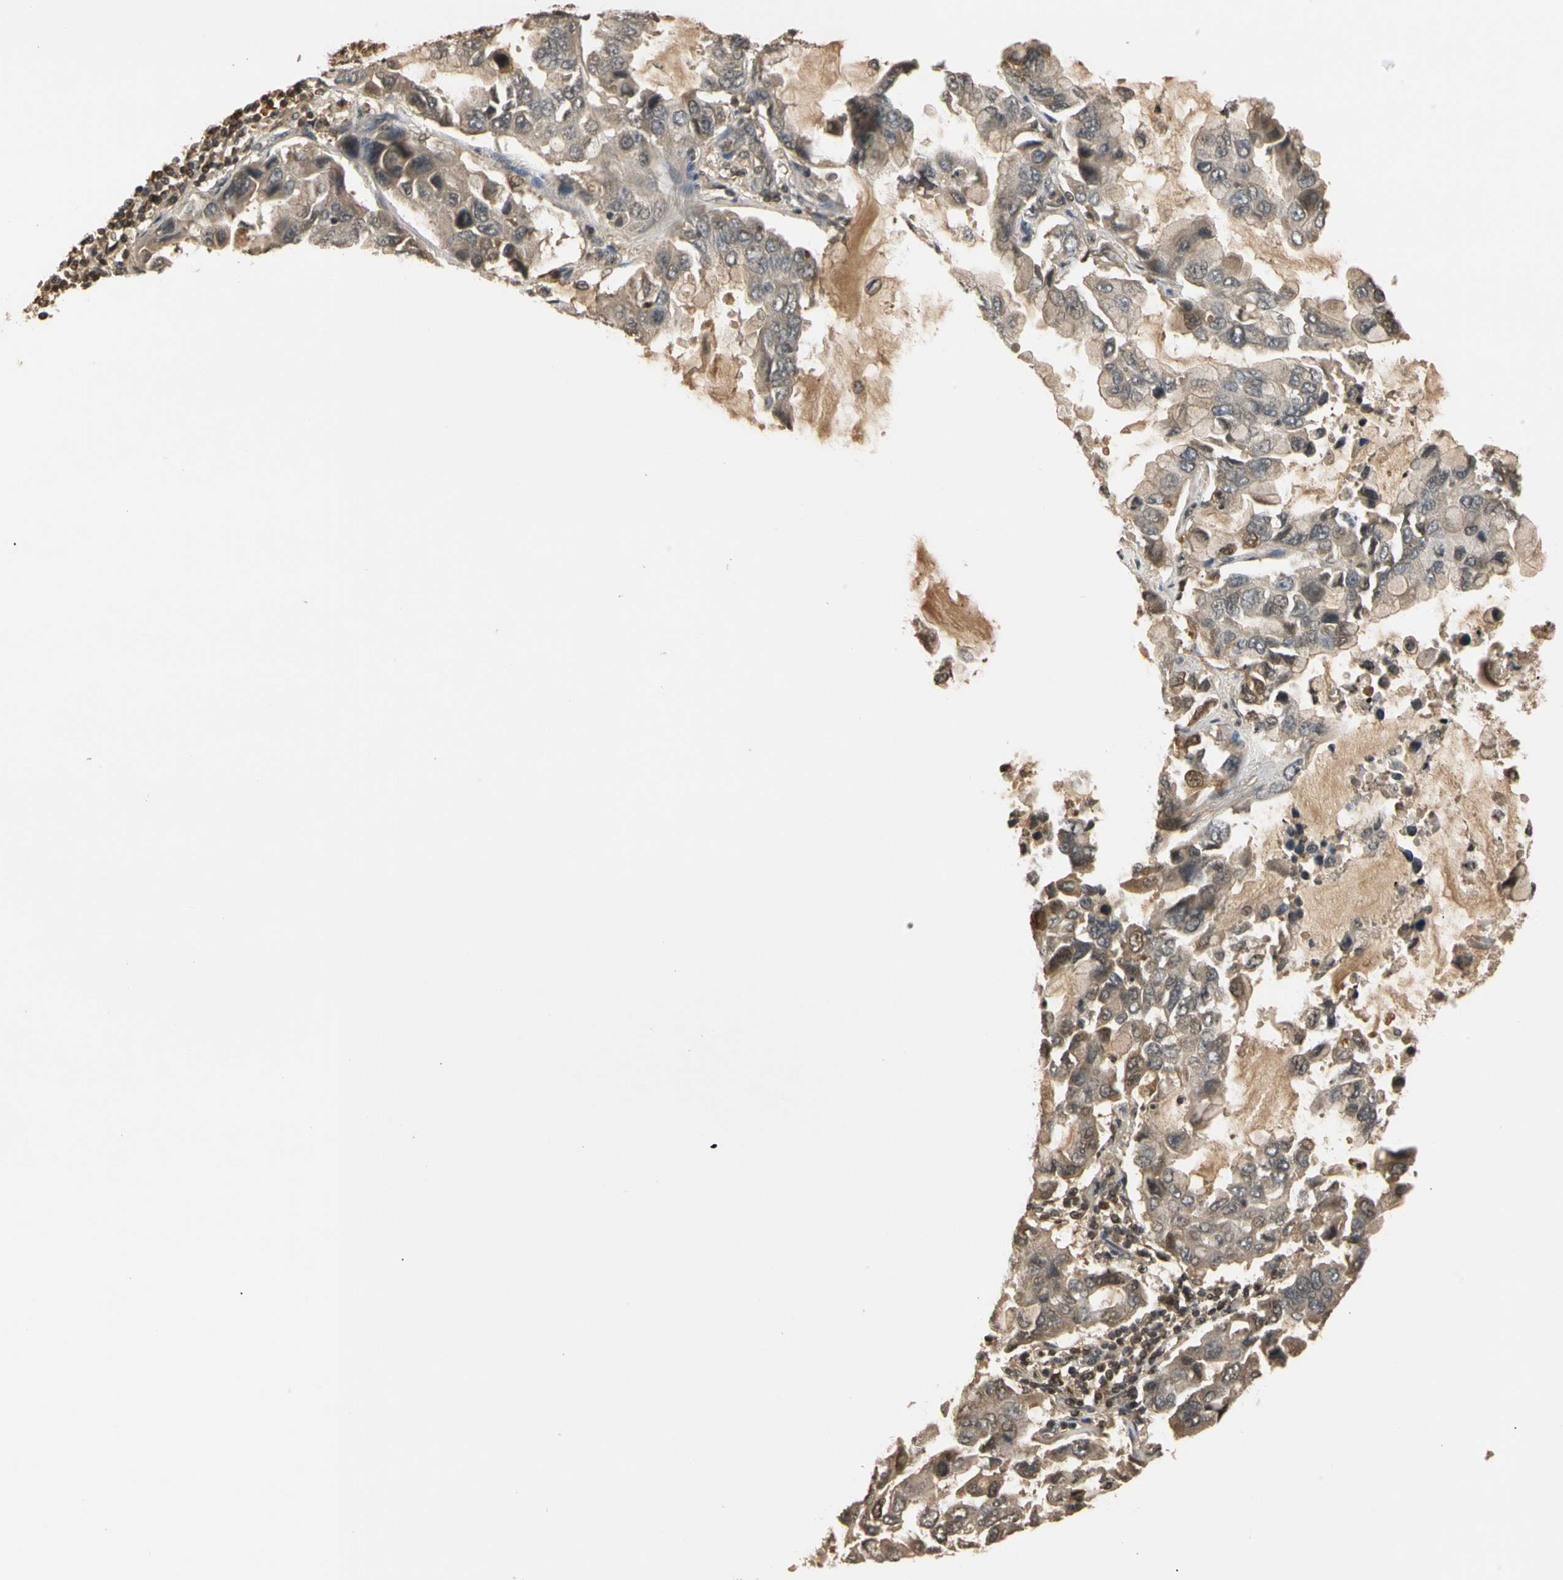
{"staining": {"intensity": "weak", "quantity": ">75%", "location": "cytoplasmic/membranous"}, "tissue": "lung cancer", "cell_type": "Tumor cells", "image_type": "cancer", "snomed": [{"axis": "morphology", "description": "Adenocarcinoma, NOS"}, {"axis": "topography", "description": "Lung"}], "caption": "Lung cancer (adenocarcinoma) was stained to show a protein in brown. There is low levels of weak cytoplasmic/membranous expression in about >75% of tumor cells.", "gene": "SOD1", "patient": {"sex": "male", "age": 64}}